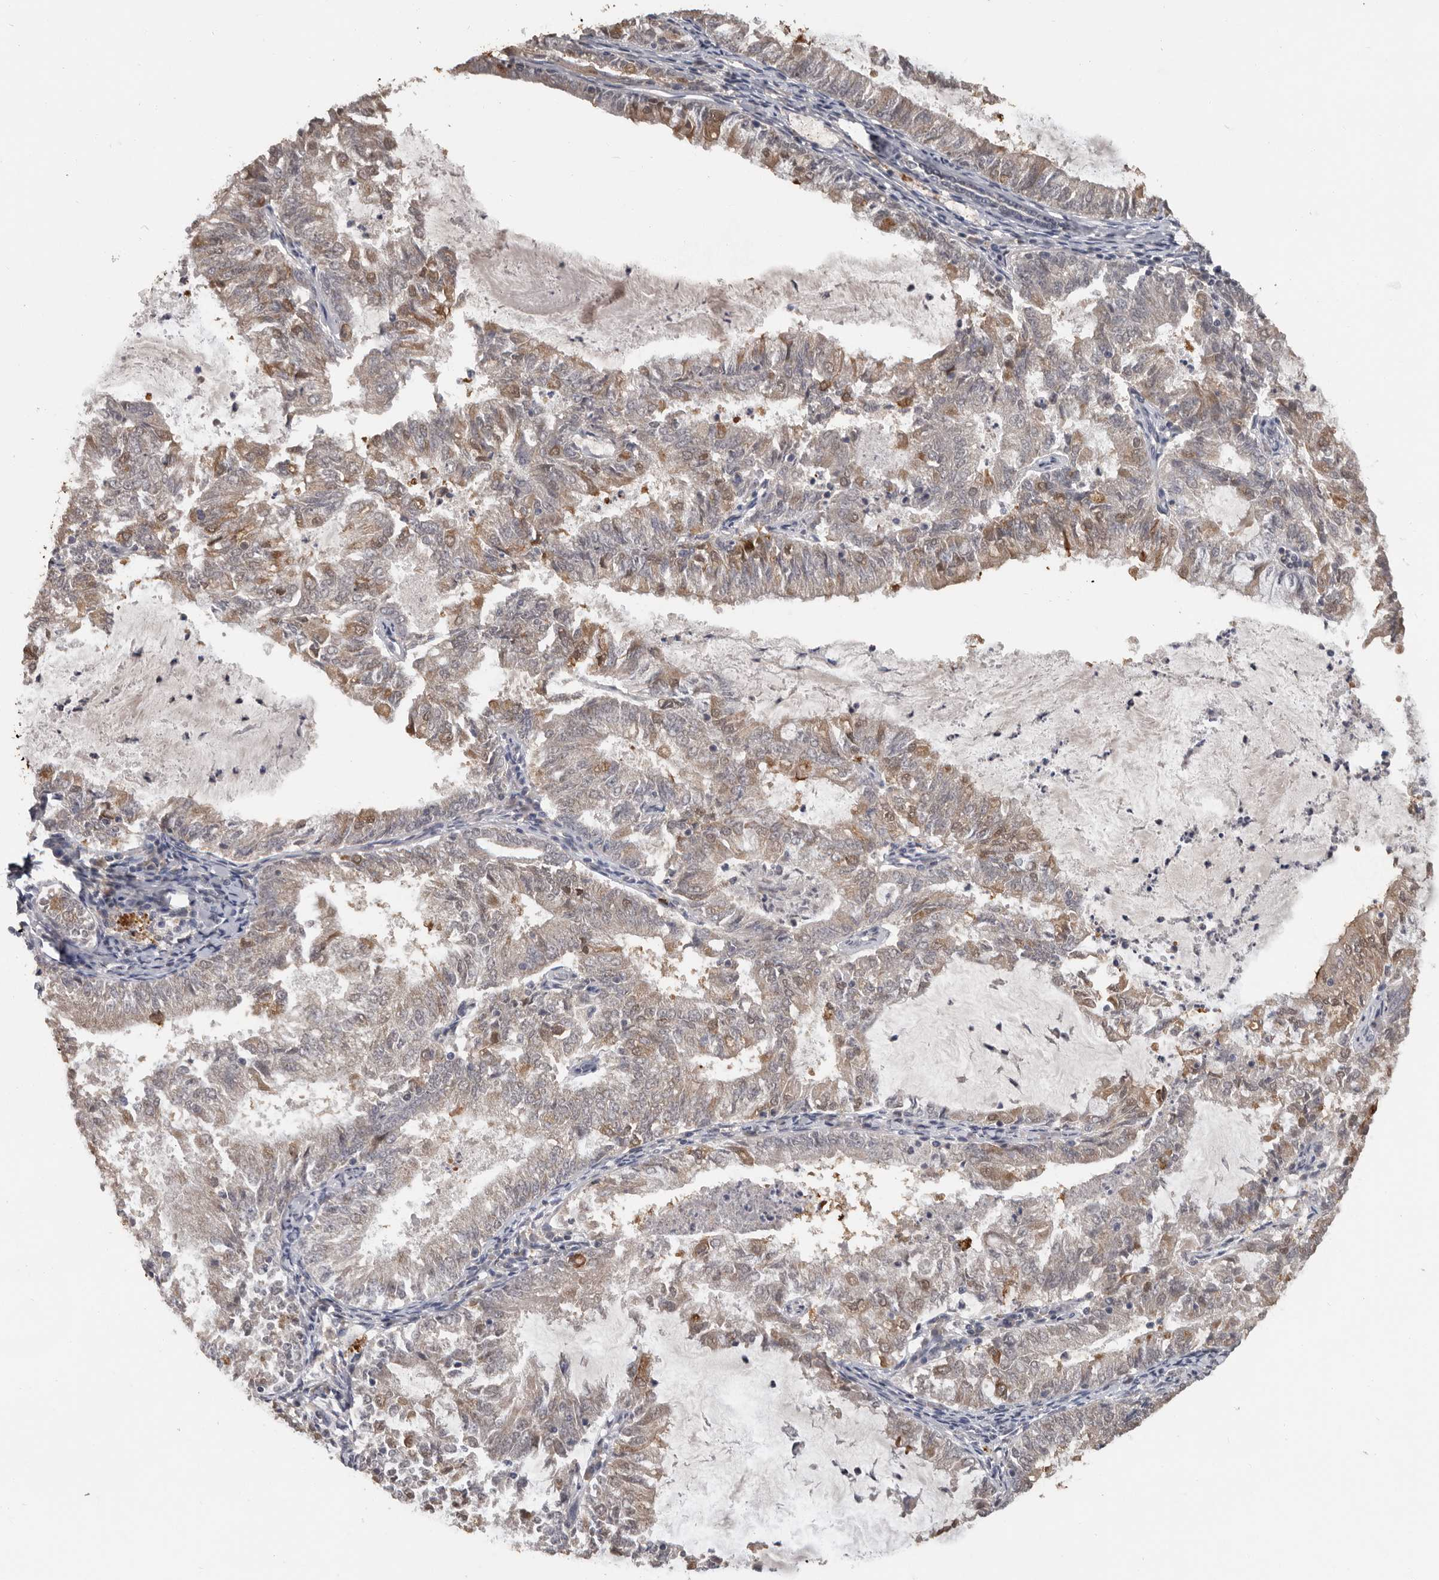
{"staining": {"intensity": "weak", "quantity": "<25%", "location": "cytoplasmic/membranous"}, "tissue": "endometrial cancer", "cell_type": "Tumor cells", "image_type": "cancer", "snomed": [{"axis": "morphology", "description": "Adenocarcinoma, NOS"}, {"axis": "topography", "description": "Endometrium"}], "caption": "Immunohistochemistry image of neoplastic tissue: human endometrial cancer (adenocarcinoma) stained with DAB exhibits no significant protein expression in tumor cells. (DAB immunohistochemistry (IHC) with hematoxylin counter stain).", "gene": "MTF1", "patient": {"sex": "female", "age": 57}}